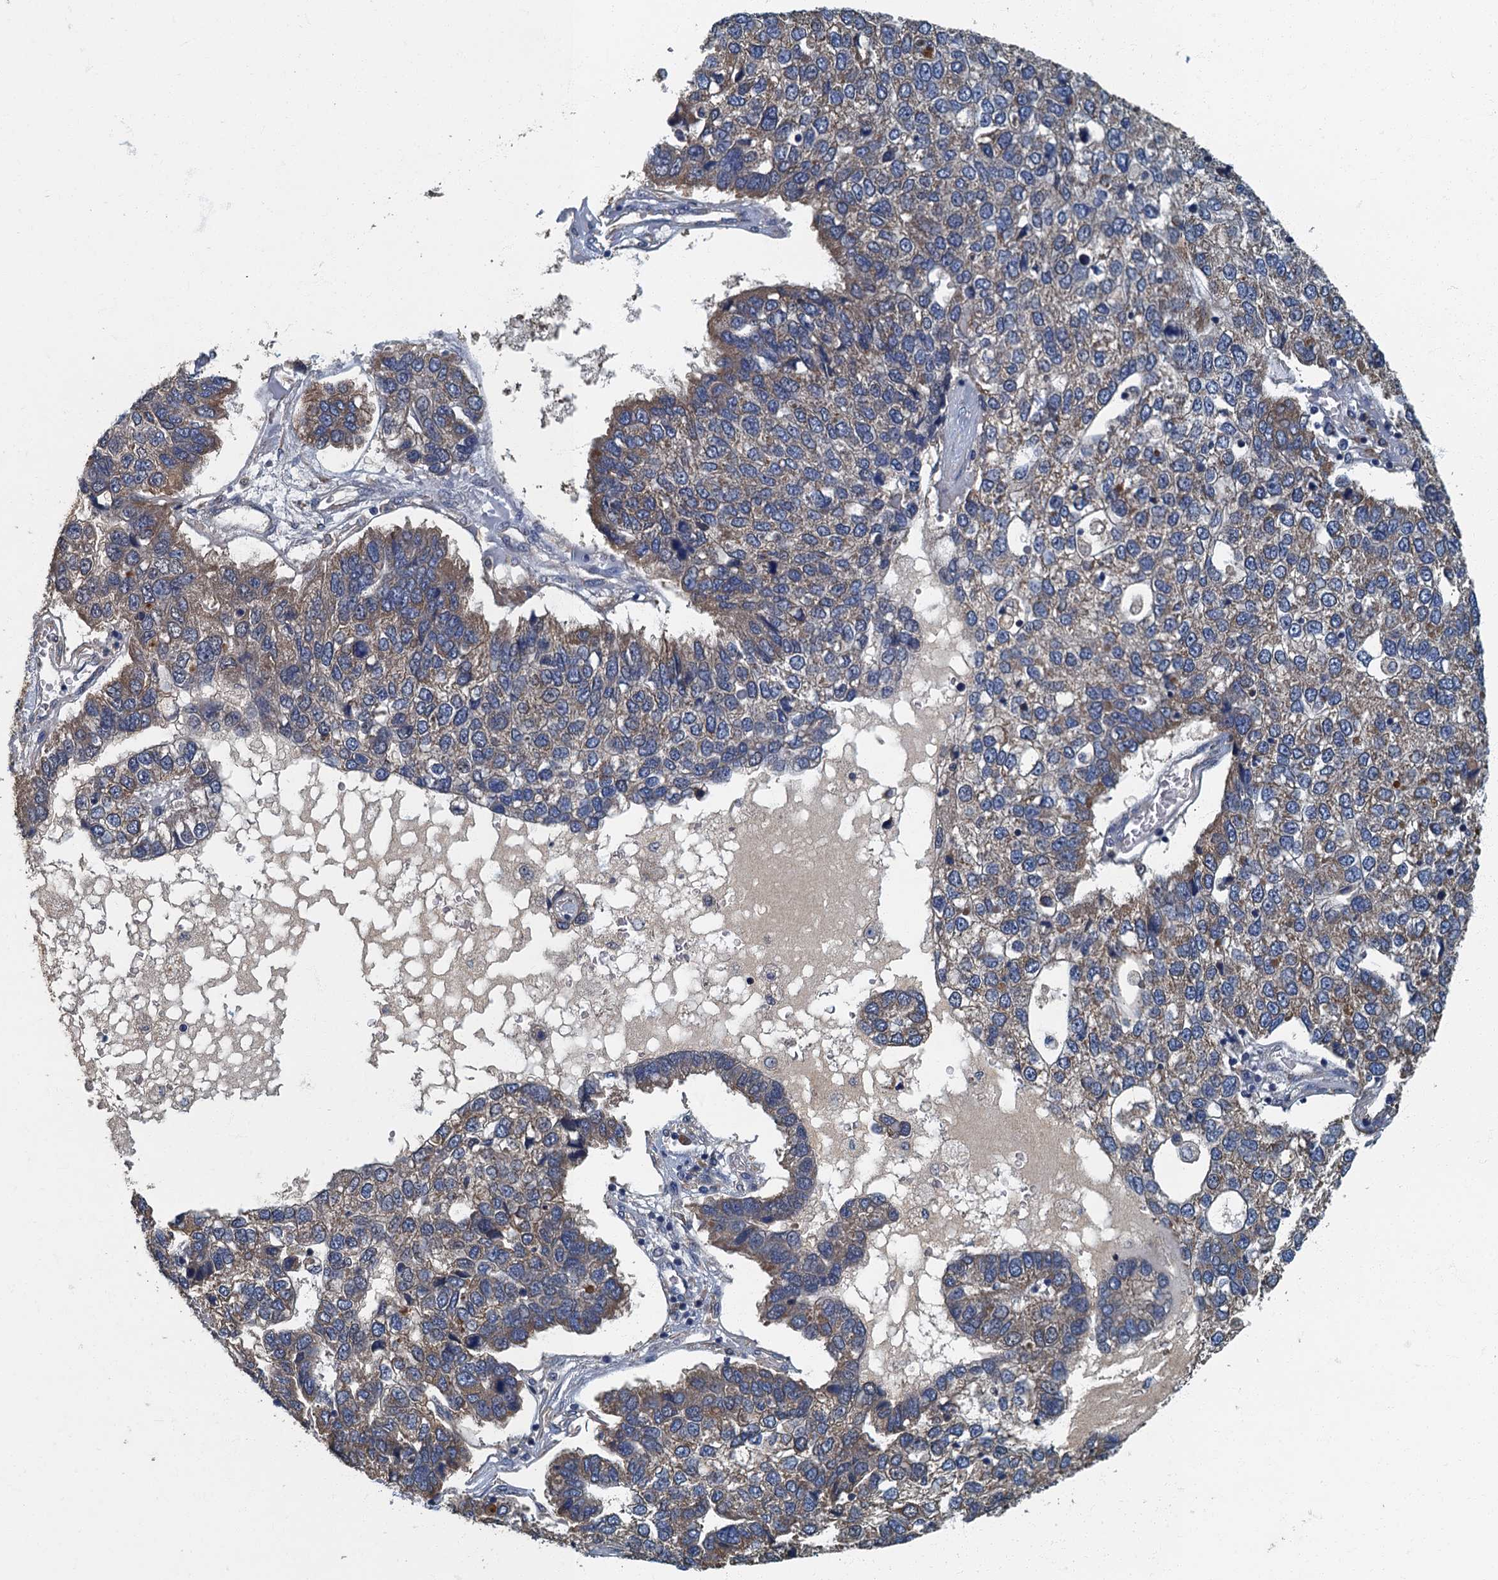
{"staining": {"intensity": "weak", "quantity": "25%-75%", "location": "cytoplasmic/membranous"}, "tissue": "pancreatic cancer", "cell_type": "Tumor cells", "image_type": "cancer", "snomed": [{"axis": "morphology", "description": "Adenocarcinoma, NOS"}, {"axis": "topography", "description": "Pancreas"}], "caption": "This histopathology image demonstrates pancreatic cancer (adenocarcinoma) stained with immunohistochemistry (IHC) to label a protein in brown. The cytoplasmic/membranous of tumor cells show weak positivity for the protein. Nuclei are counter-stained blue.", "gene": "DDX49", "patient": {"sex": "female", "age": 61}}